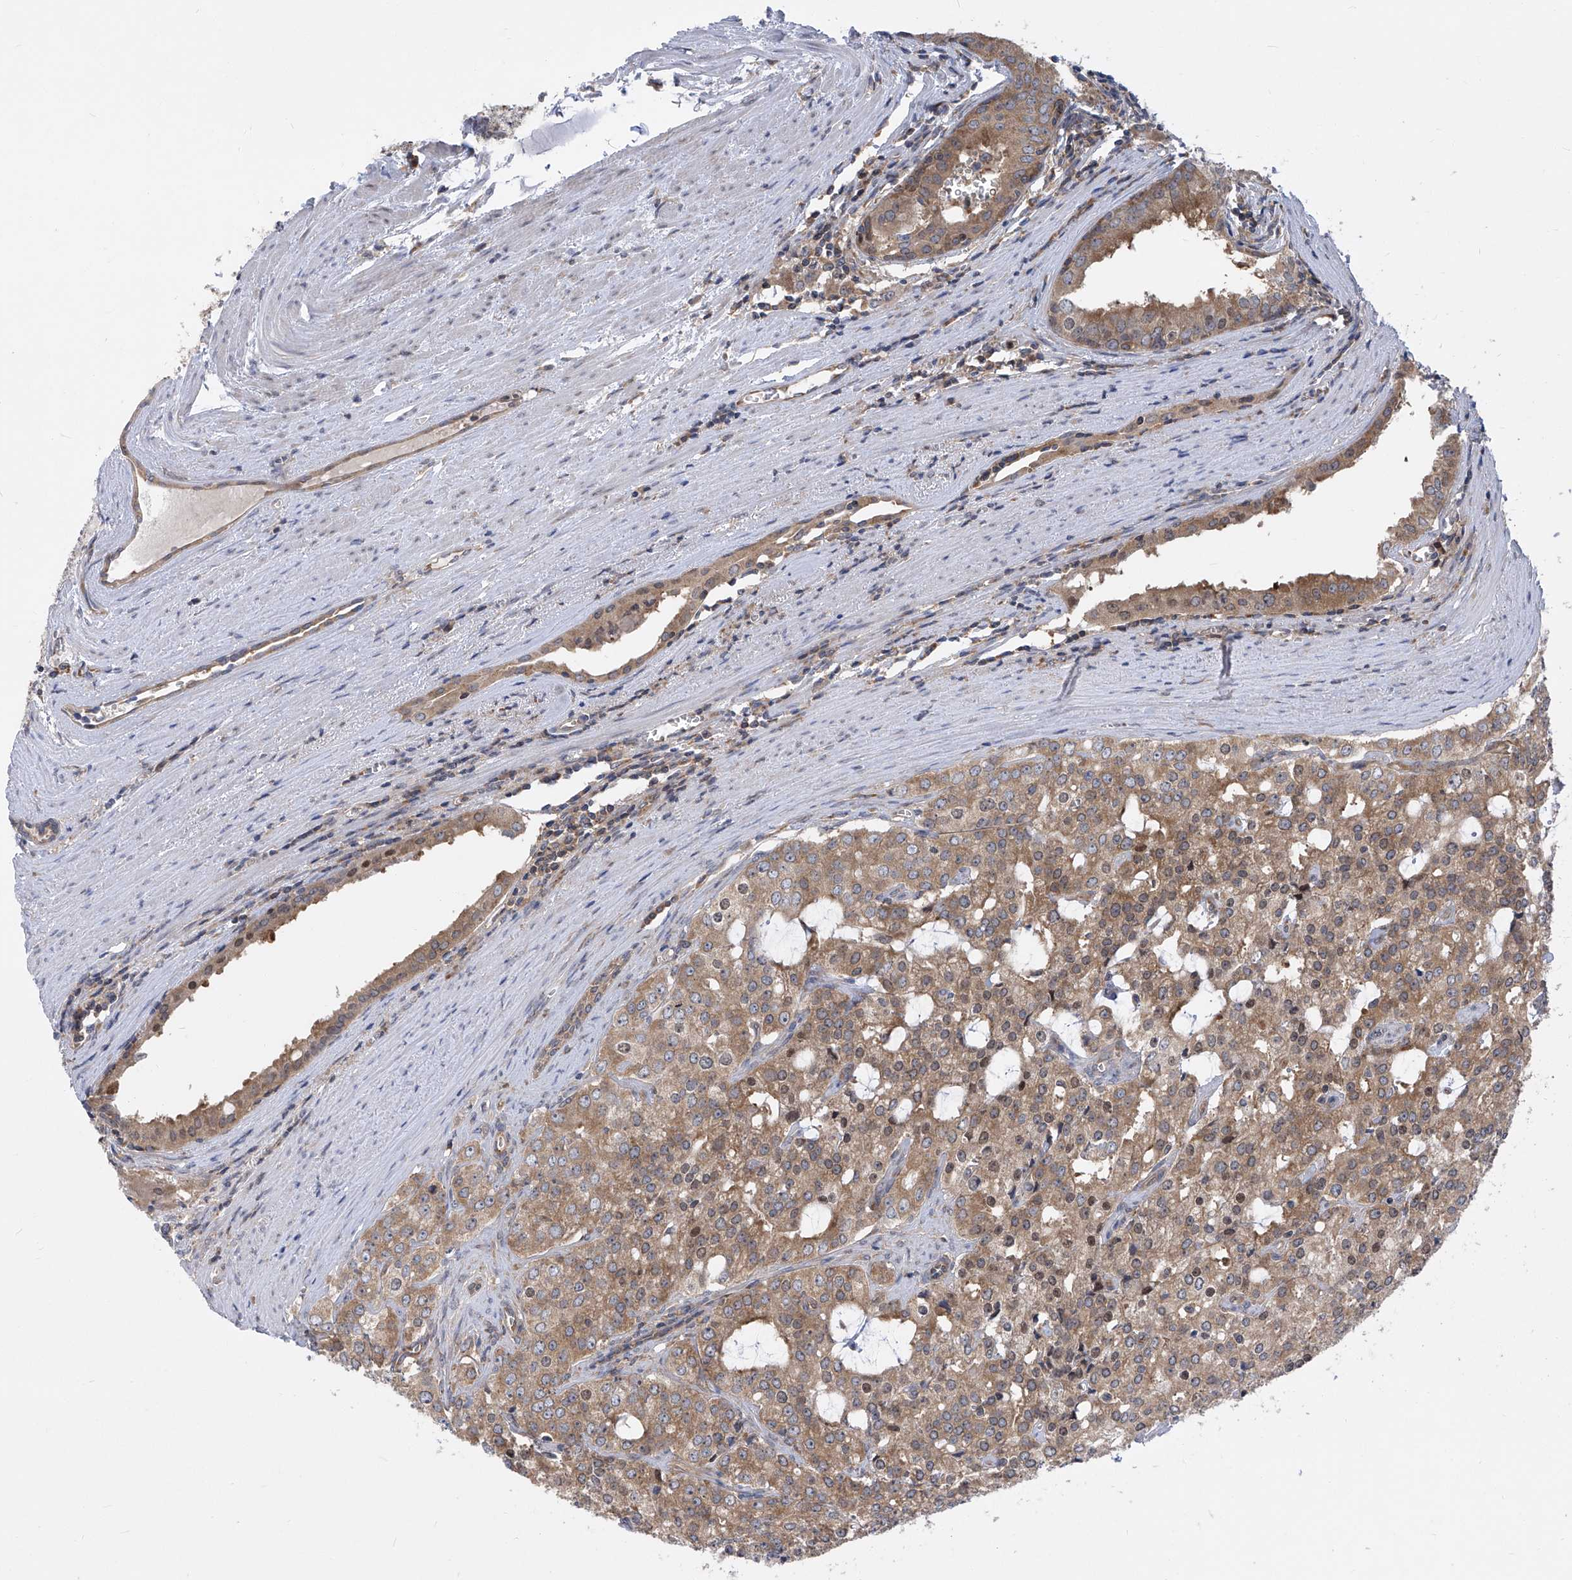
{"staining": {"intensity": "weak", "quantity": ">75%", "location": "cytoplasmic/membranous,nuclear"}, "tissue": "prostate cancer", "cell_type": "Tumor cells", "image_type": "cancer", "snomed": [{"axis": "morphology", "description": "Adenocarcinoma, High grade"}, {"axis": "topography", "description": "Prostate"}], "caption": "Prostate cancer (high-grade adenocarcinoma) was stained to show a protein in brown. There is low levels of weak cytoplasmic/membranous and nuclear staining in about >75% of tumor cells. Using DAB (3,3'-diaminobenzidine) (brown) and hematoxylin (blue) stains, captured at high magnification using brightfield microscopy.", "gene": "EIF3M", "patient": {"sex": "male", "age": 68}}